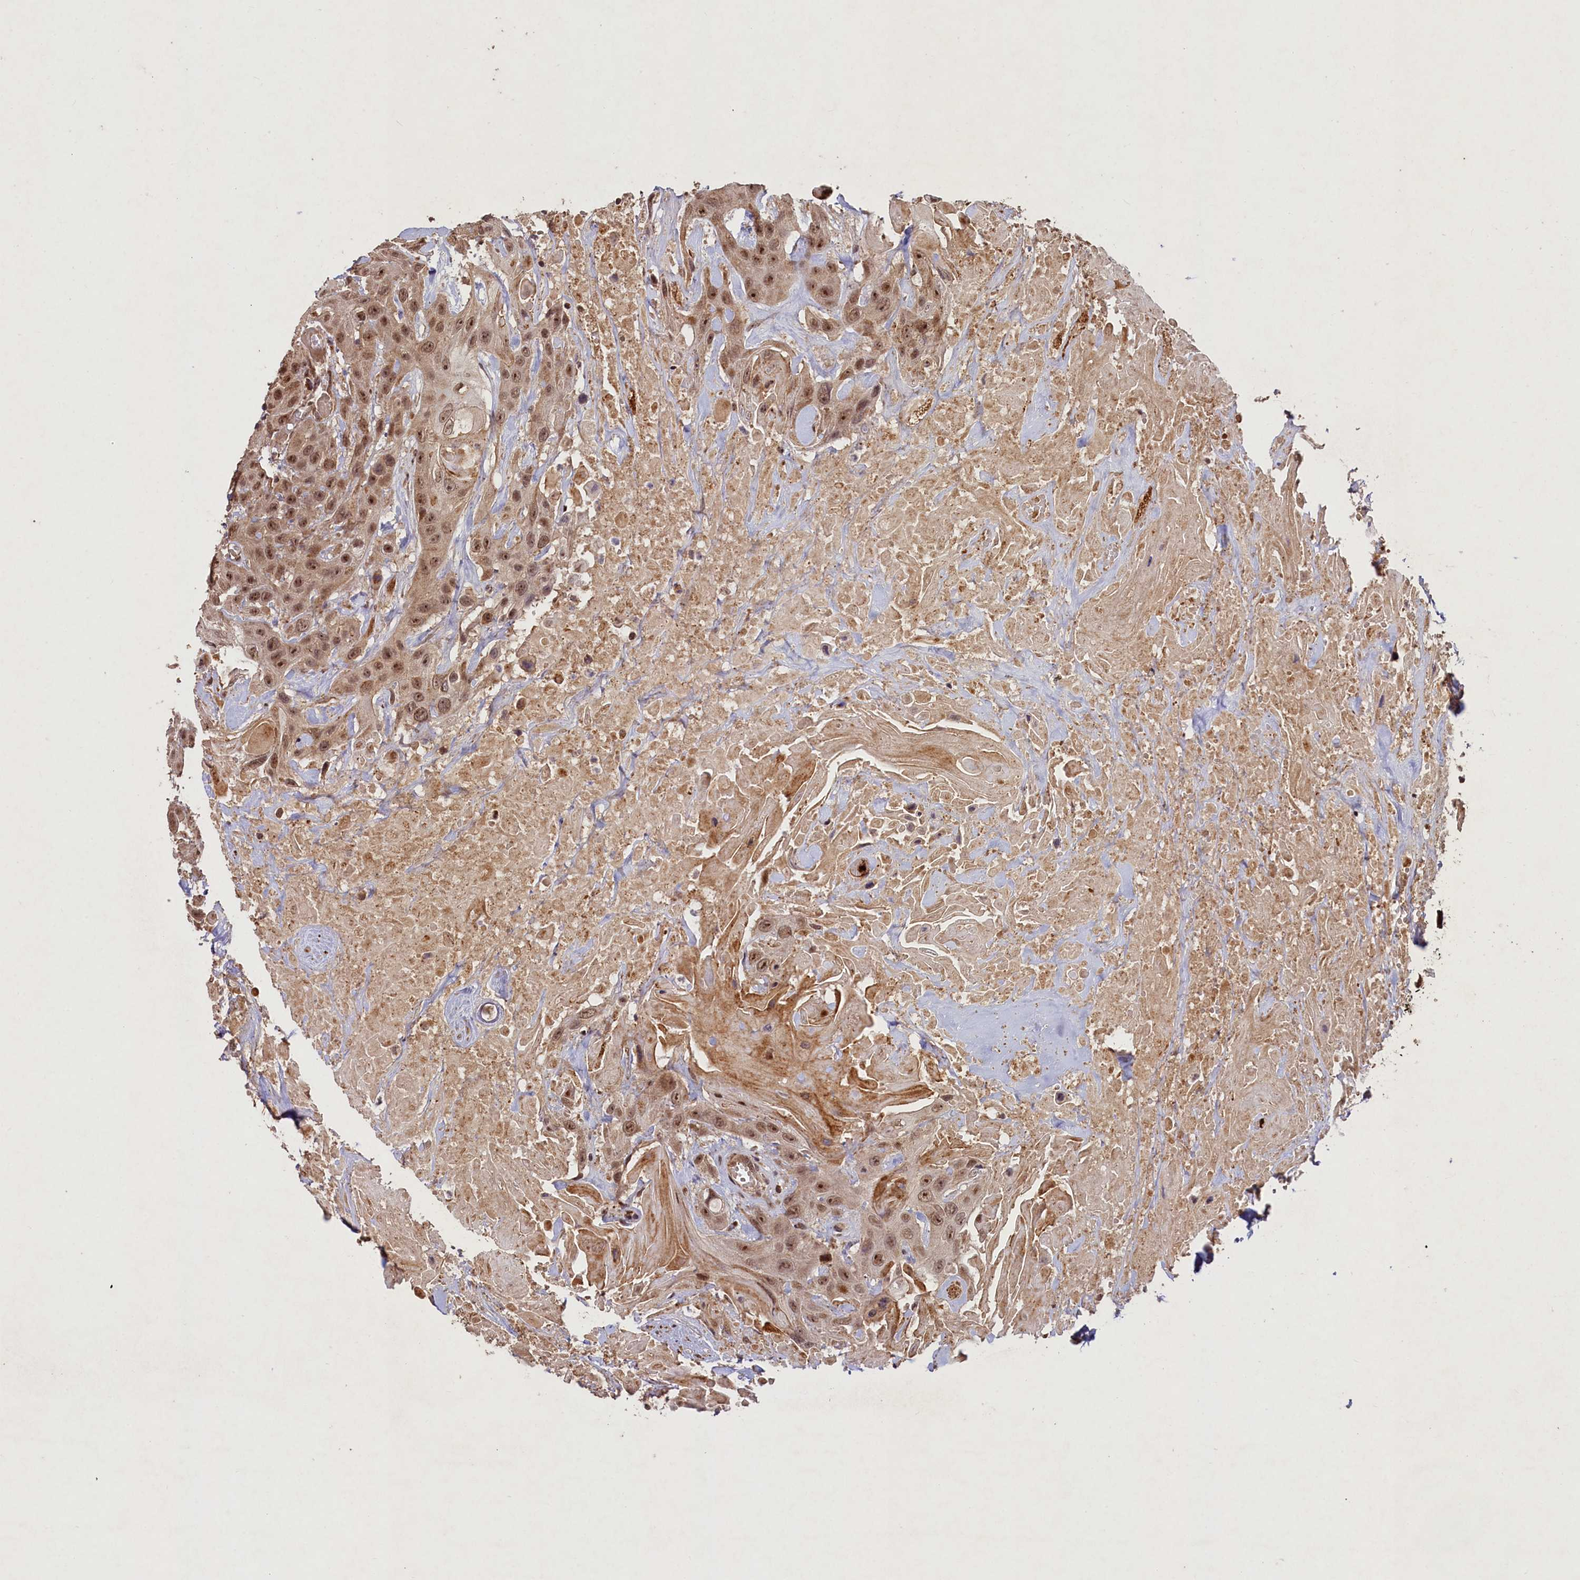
{"staining": {"intensity": "moderate", "quantity": ">75%", "location": "nuclear"}, "tissue": "head and neck cancer", "cell_type": "Tumor cells", "image_type": "cancer", "snomed": [{"axis": "morphology", "description": "Squamous cell carcinoma, NOS"}, {"axis": "topography", "description": "Head-Neck"}], "caption": "This histopathology image demonstrates IHC staining of human head and neck squamous cell carcinoma, with medium moderate nuclear staining in about >75% of tumor cells.", "gene": "SHPRH", "patient": {"sex": "male", "age": 81}}